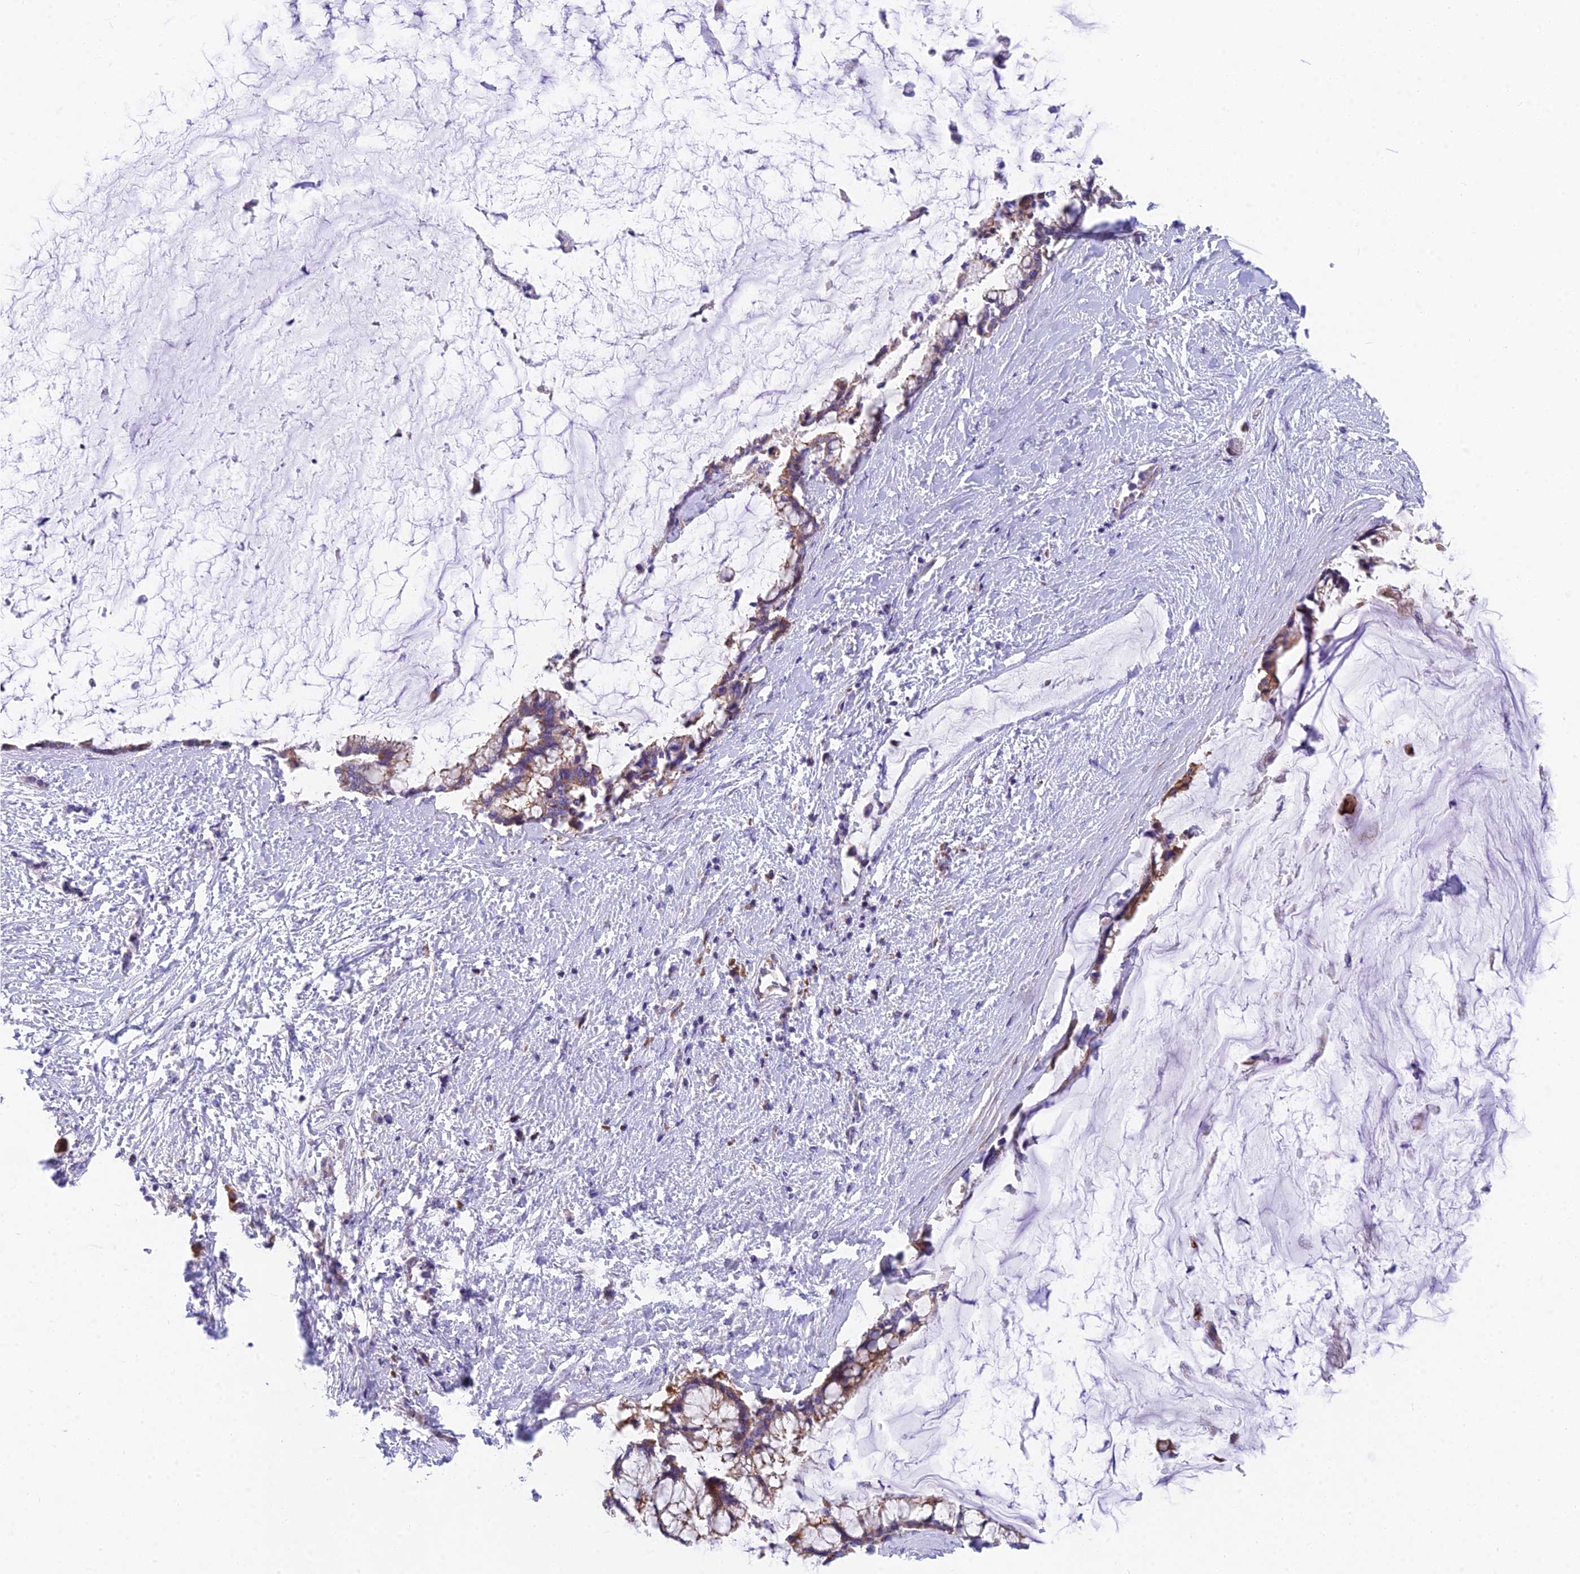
{"staining": {"intensity": "moderate", "quantity": "25%-75%", "location": "cytoplasmic/membranous"}, "tissue": "pancreatic cancer", "cell_type": "Tumor cells", "image_type": "cancer", "snomed": [{"axis": "morphology", "description": "Adenocarcinoma, NOS"}, {"axis": "topography", "description": "Pancreas"}], "caption": "An image showing moderate cytoplasmic/membranous expression in approximately 25%-75% of tumor cells in pancreatic cancer, as visualized by brown immunohistochemical staining.", "gene": "MVB12A", "patient": {"sex": "male", "age": 41}}